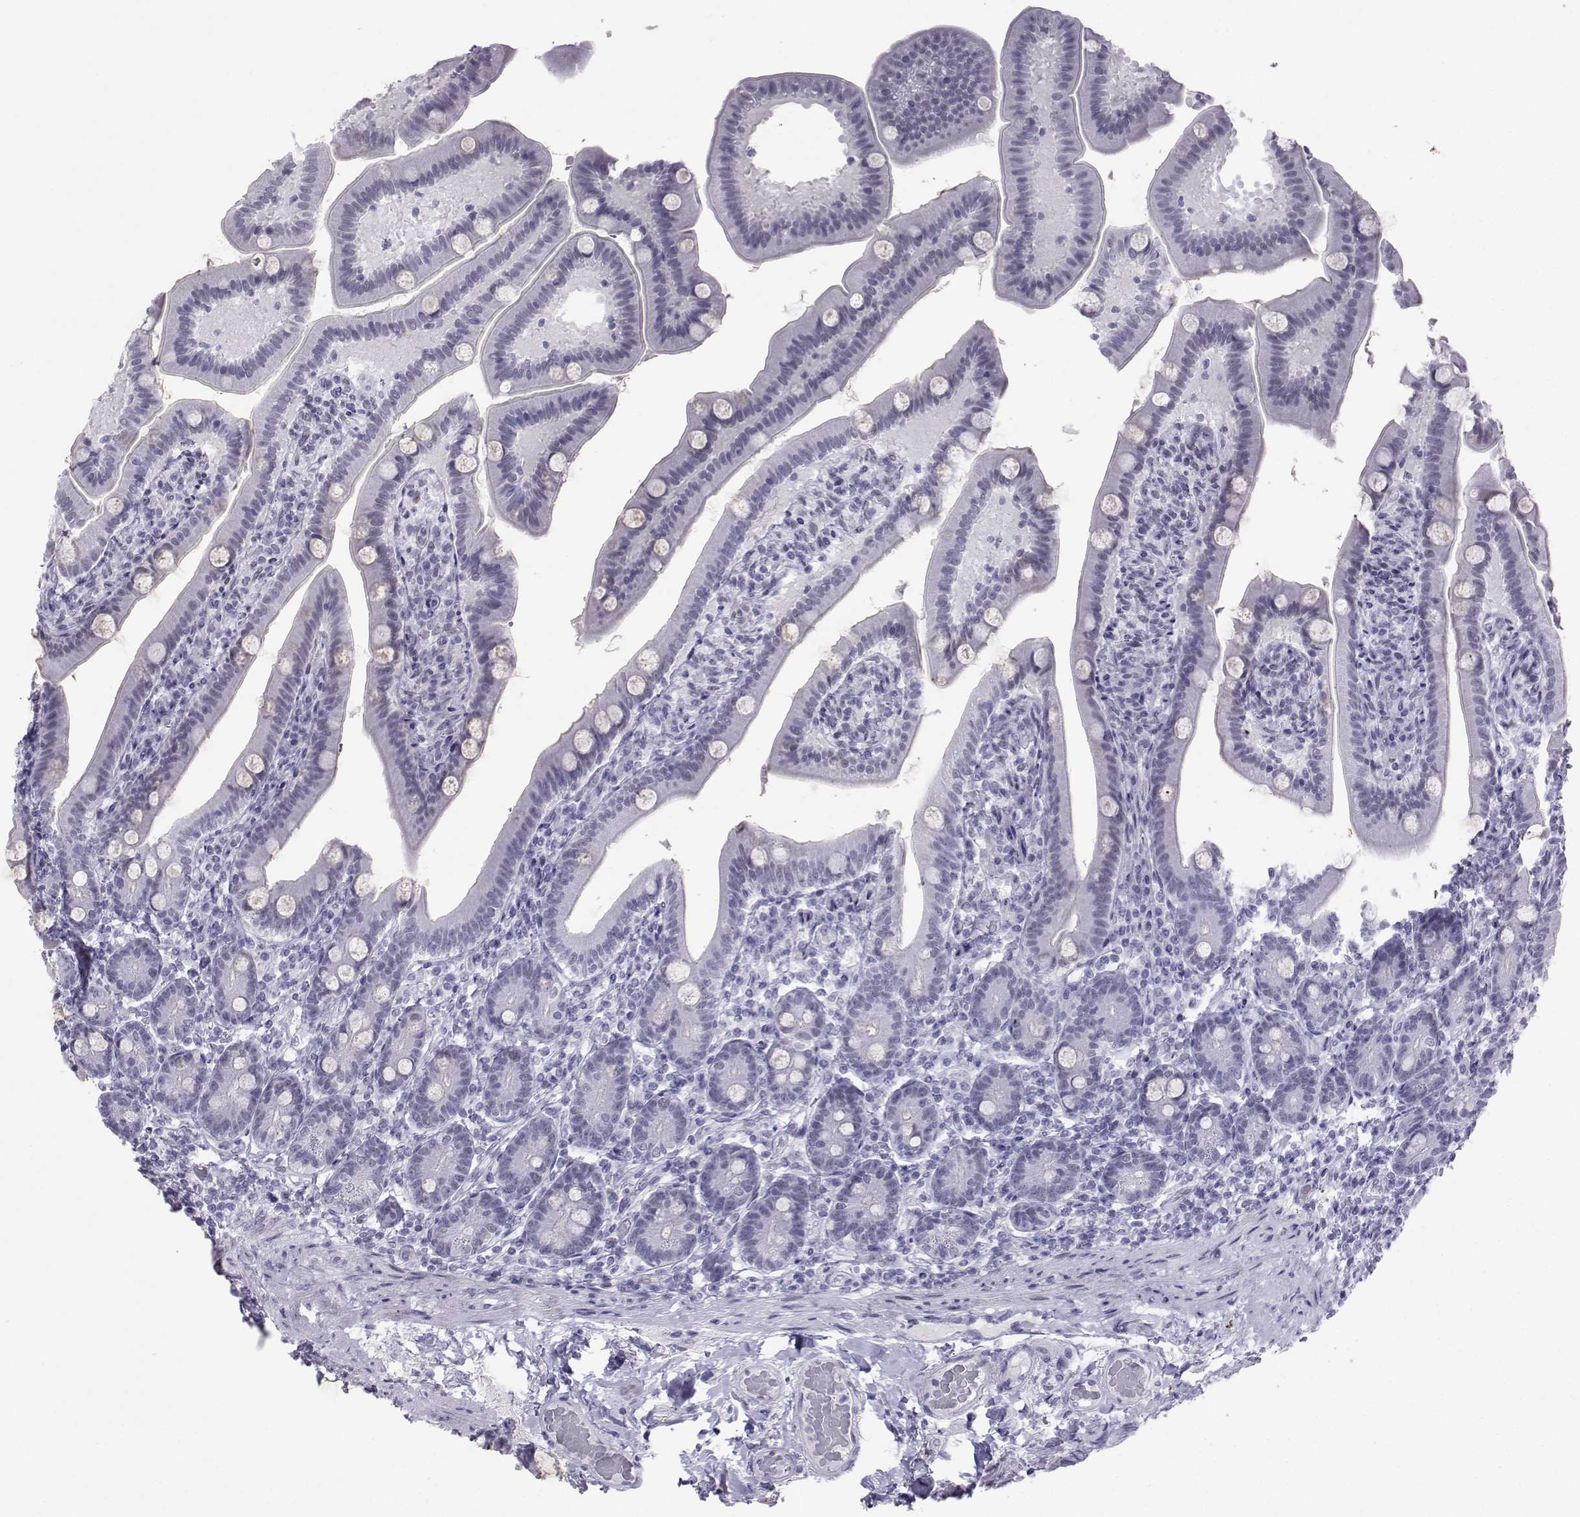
{"staining": {"intensity": "negative", "quantity": "none", "location": "none"}, "tissue": "small intestine", "cell_type": "Glandular cells", "image_type": "normal", "snomed": [{"axis": "morphology", "description": "Normal tissue, NOS"}, {"axis": "topography", "description": "Small intestine"}], "caption": "Micrograph shows no significant protein staining in glandular cells of unremarkable small intestine. (Stains: DAB (3,3'-diaminobenzidine) IHC with hematoxylin counter stain, Microscopy: brightfield microscopy at high magnification).", "gene": "LORICRIN", "patient": {"sex": "male", "age": 66}}